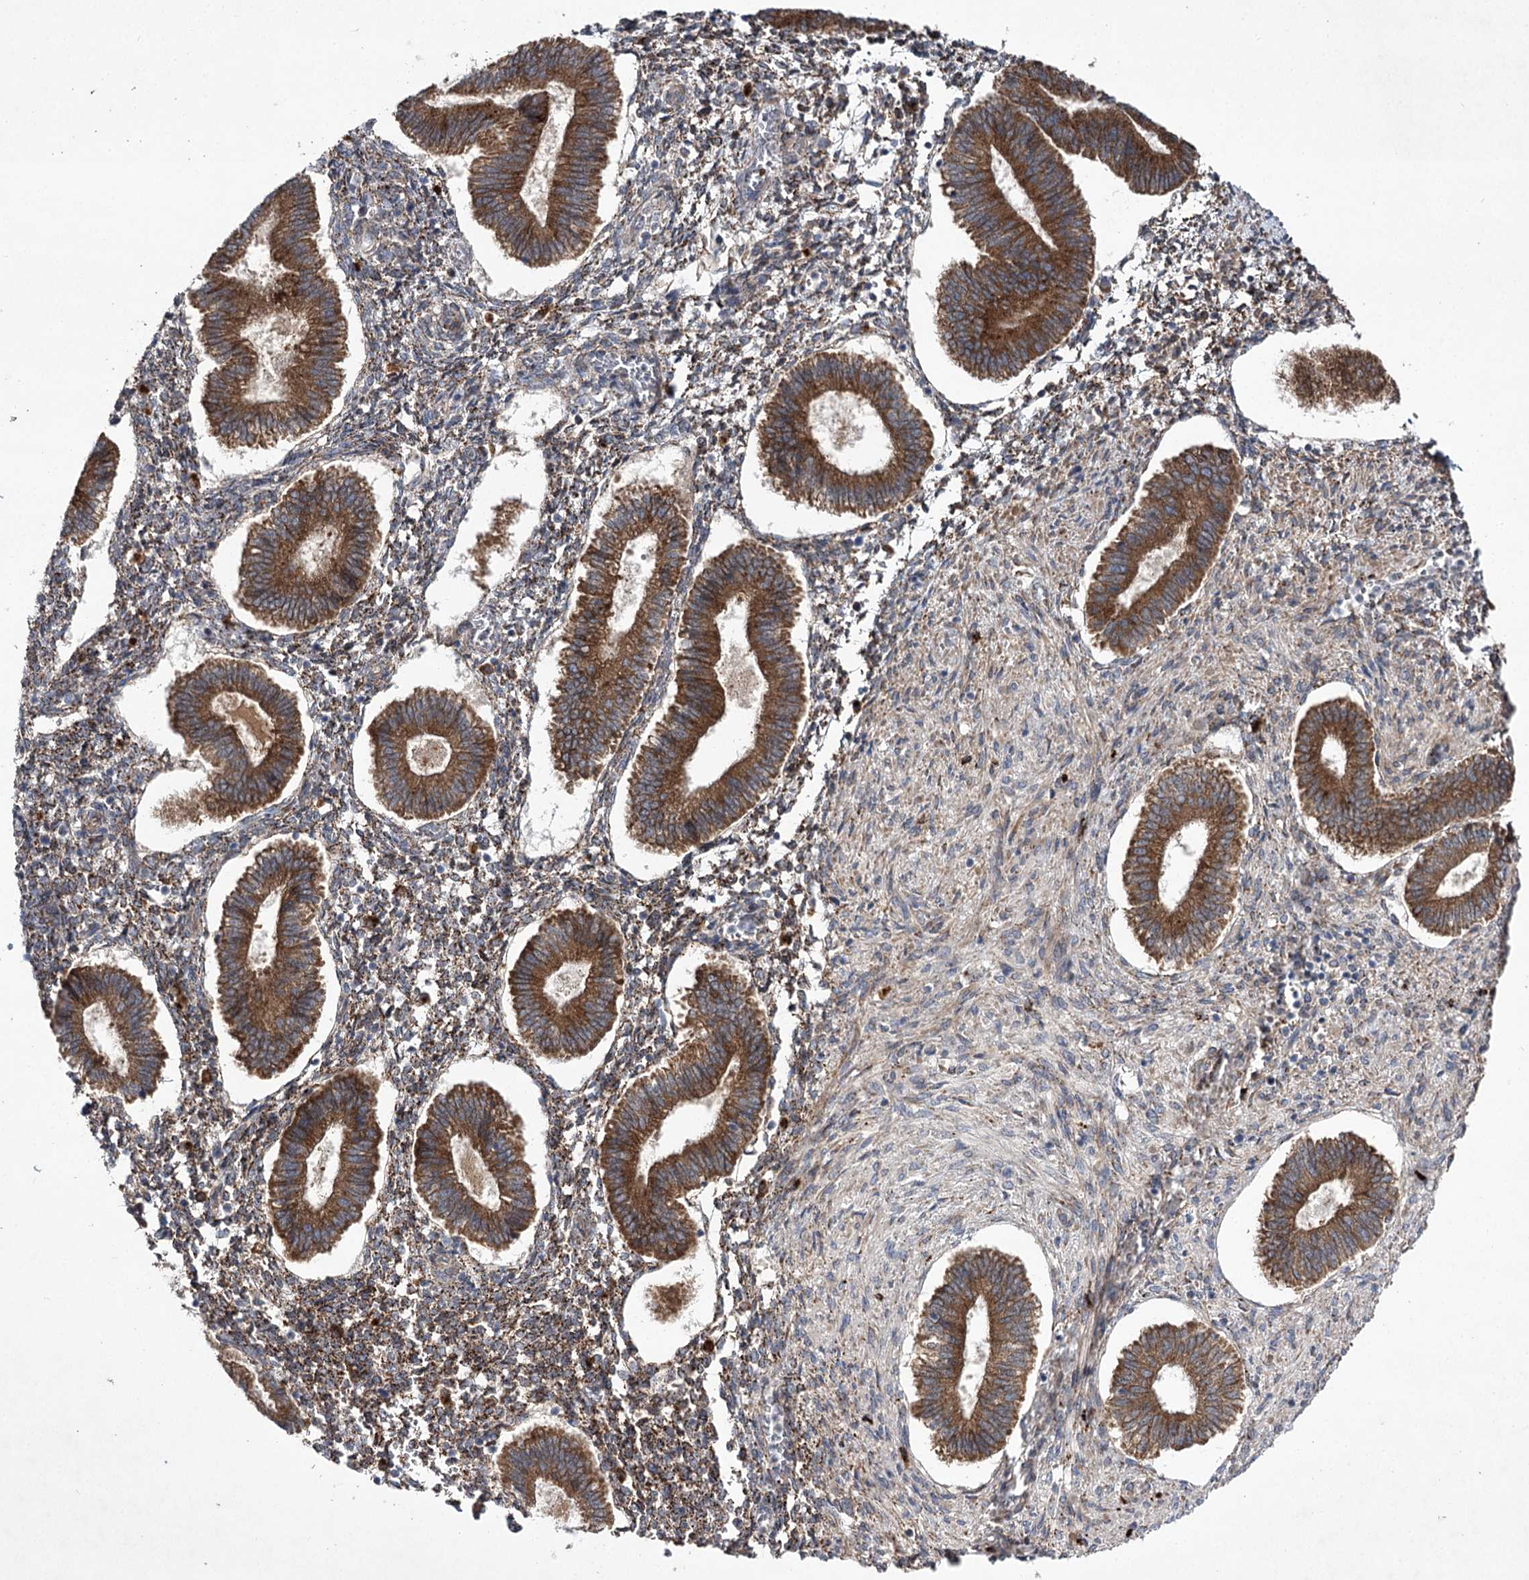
{"staining": {"intensity": "moderate", "quantity": "25%-75%", "location": "cytoplasmic/membranous"}, "tissue": "endometrium", "cell_type": "Cells in endometrial stroma", "image_type": "normal", "snomed": [{"axis": "morphology", "description": "Normal tissue, NOS"}, {"axis": "topography", "description": "Endometrium"}], "caption": "Immunohistochemistry (IHC) micrograph of unremarkable human endometrium stained for a protein (brown), which shows medium levels of moderate cytoplasmic/membranous expression in approximately 25%-75% of cells in endometrial stroma.", "gene": "ALG9", "patient": {"sex": "female", "age": 25}}